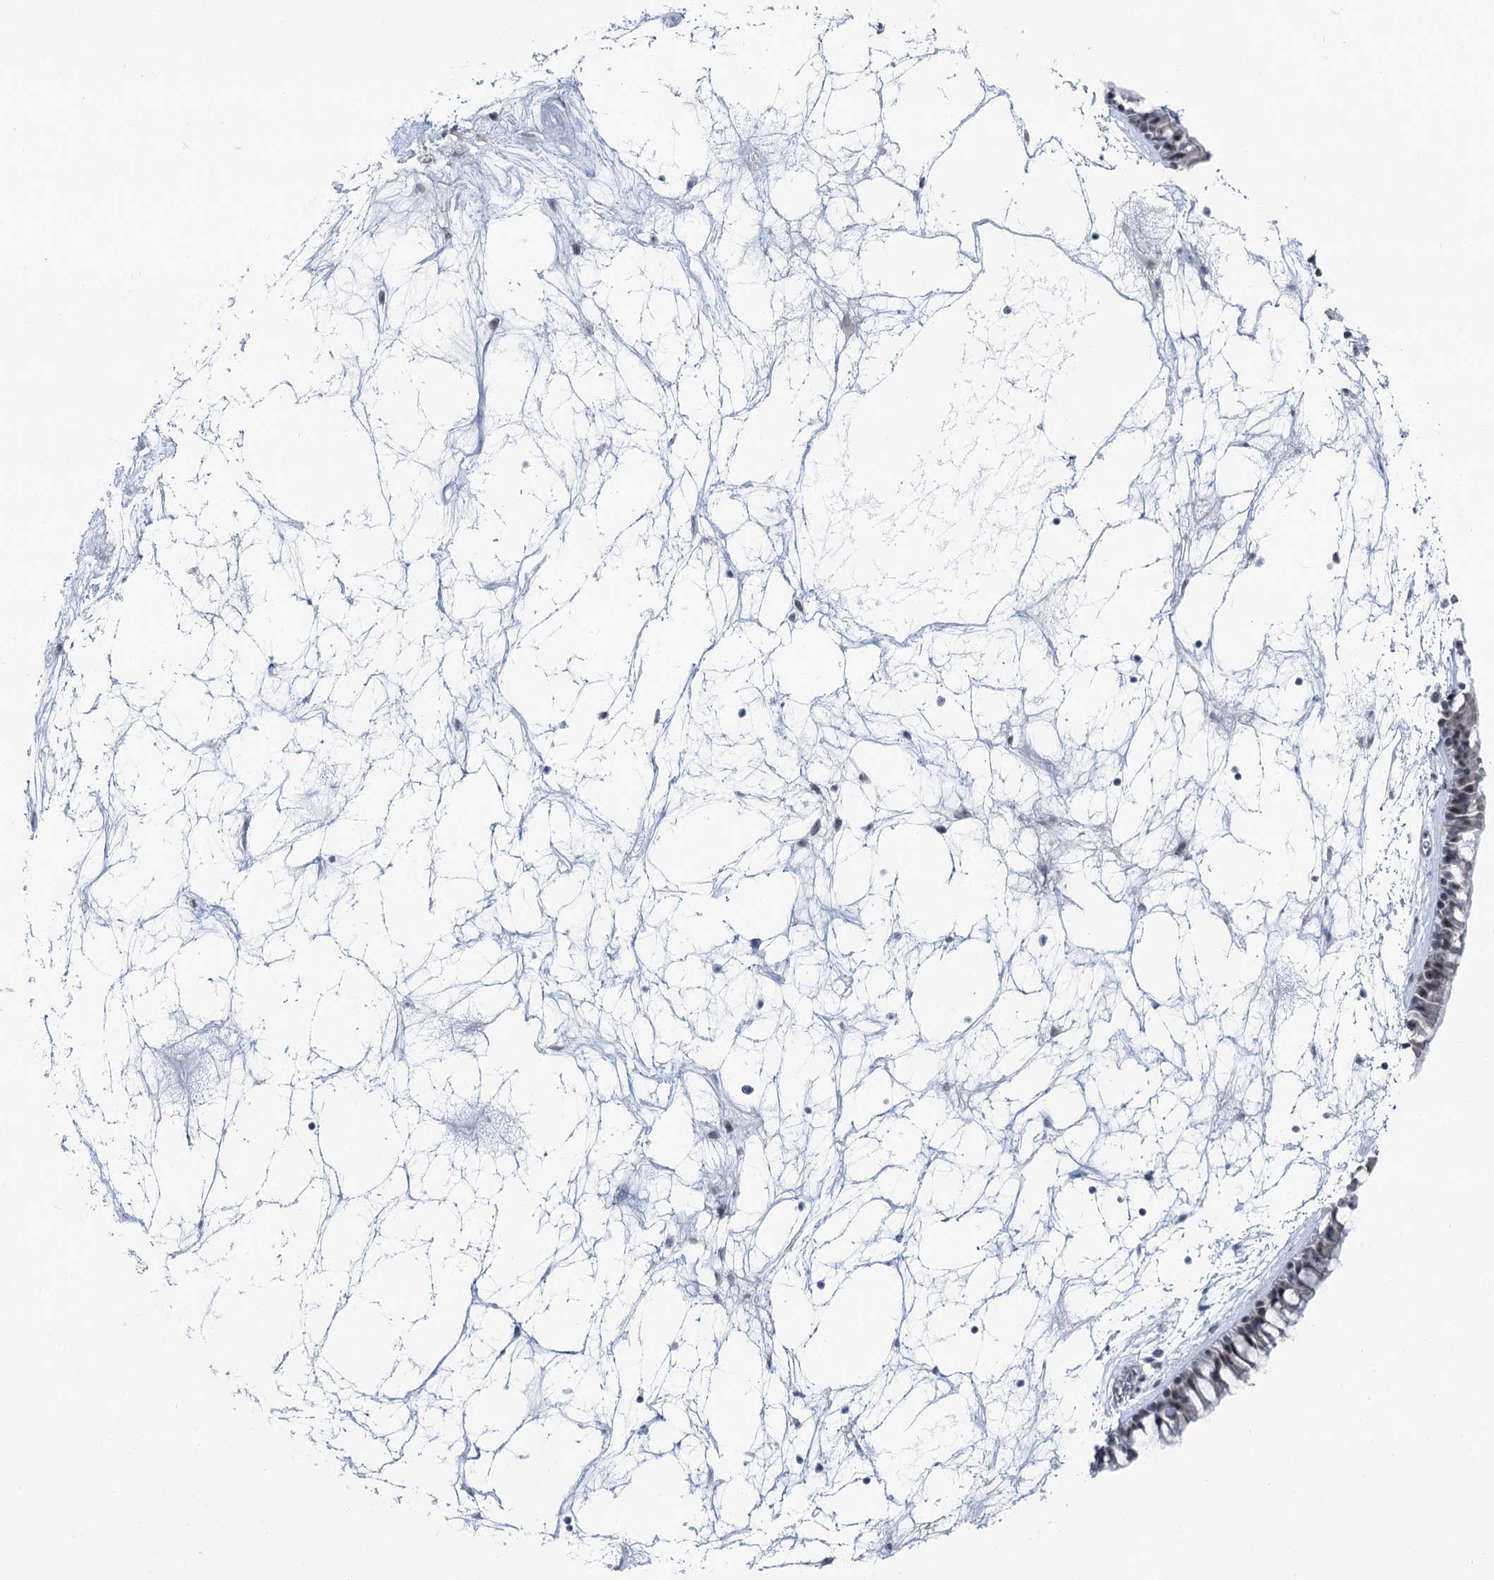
{"staining": {"intensity": "negative", "quantity": "none", "location": "none"}, "tissue": "nasopharynx", "cell_type": "Respiratory epithelial cells", "image_type": "normal", "snomed": [{"axis": "morphology", "description": "Normal tissue, NOS"}, {"axis": "topography", "description": "Nasopharynx"}], "caption": "This is an immunohistochemistry (IHC) image of benign human nasopharynx. There is no staining in respiratory epithelial cells.", "gene": "STEEP1", "patient": {"sex": "male", "age": 64}}